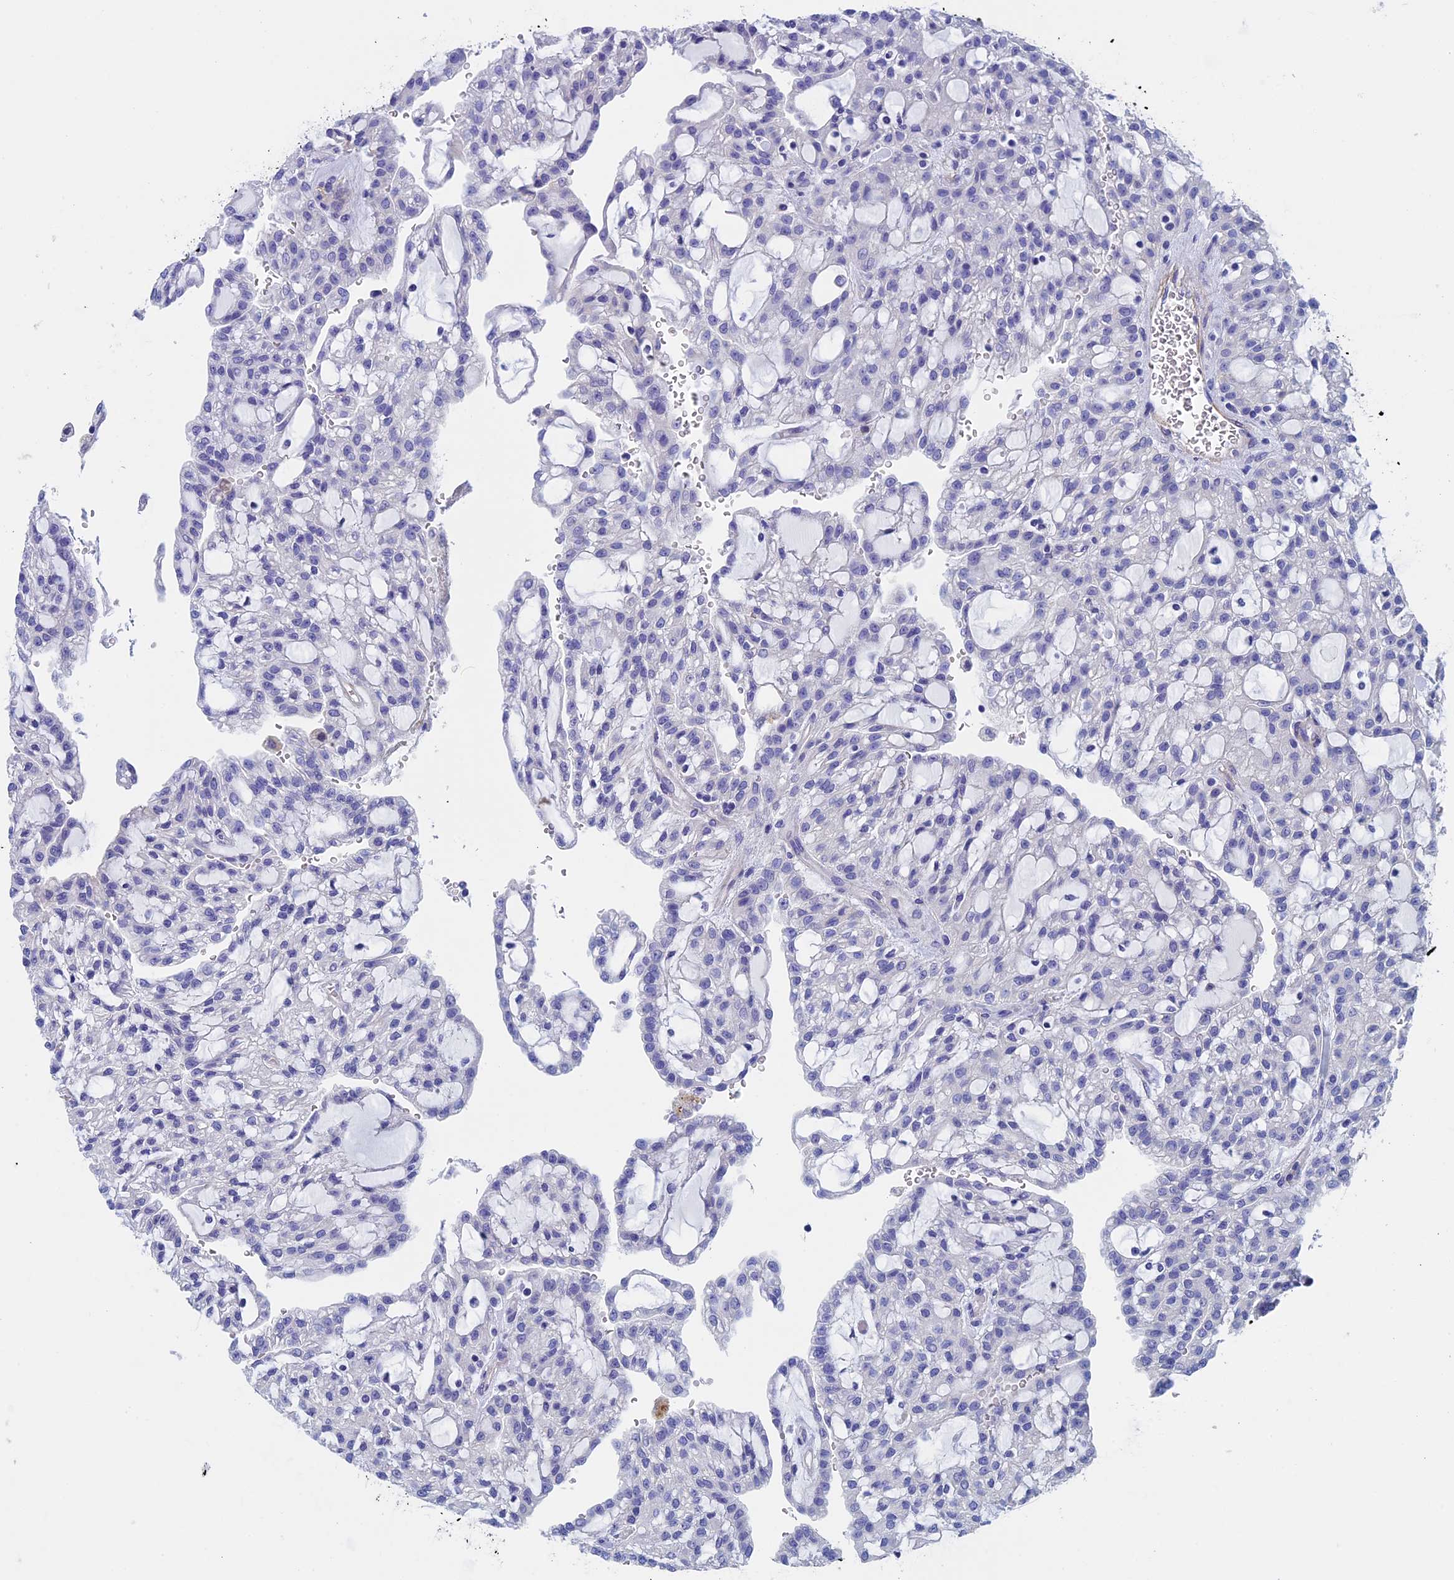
{"staining": {"intensity": "negative", "quantity": "none", "location": "none"}, "tissue": "renal cancer", "cell_type": "Tumor cells", "image_type": "cancer", "snomed": [{"axis": "morphology", "description": "Adenocarcinoma, NOS"}, {"axis": "topography", "description": "Kidney"}], "caption": "A high-resolution image shows immunohistochemistry (IHC) staining of renal cancer (adenocarcinoma), which demonstrates no significant positivity in tumor cells. Brightfield microscopy of IHC stained with DAB (3,3'-diaminobenzidine) (brown) and hematoxylin (blue), captured at high magnification.", "gene": "ADH7", "patient": {"sex": "male", "age": 63}}